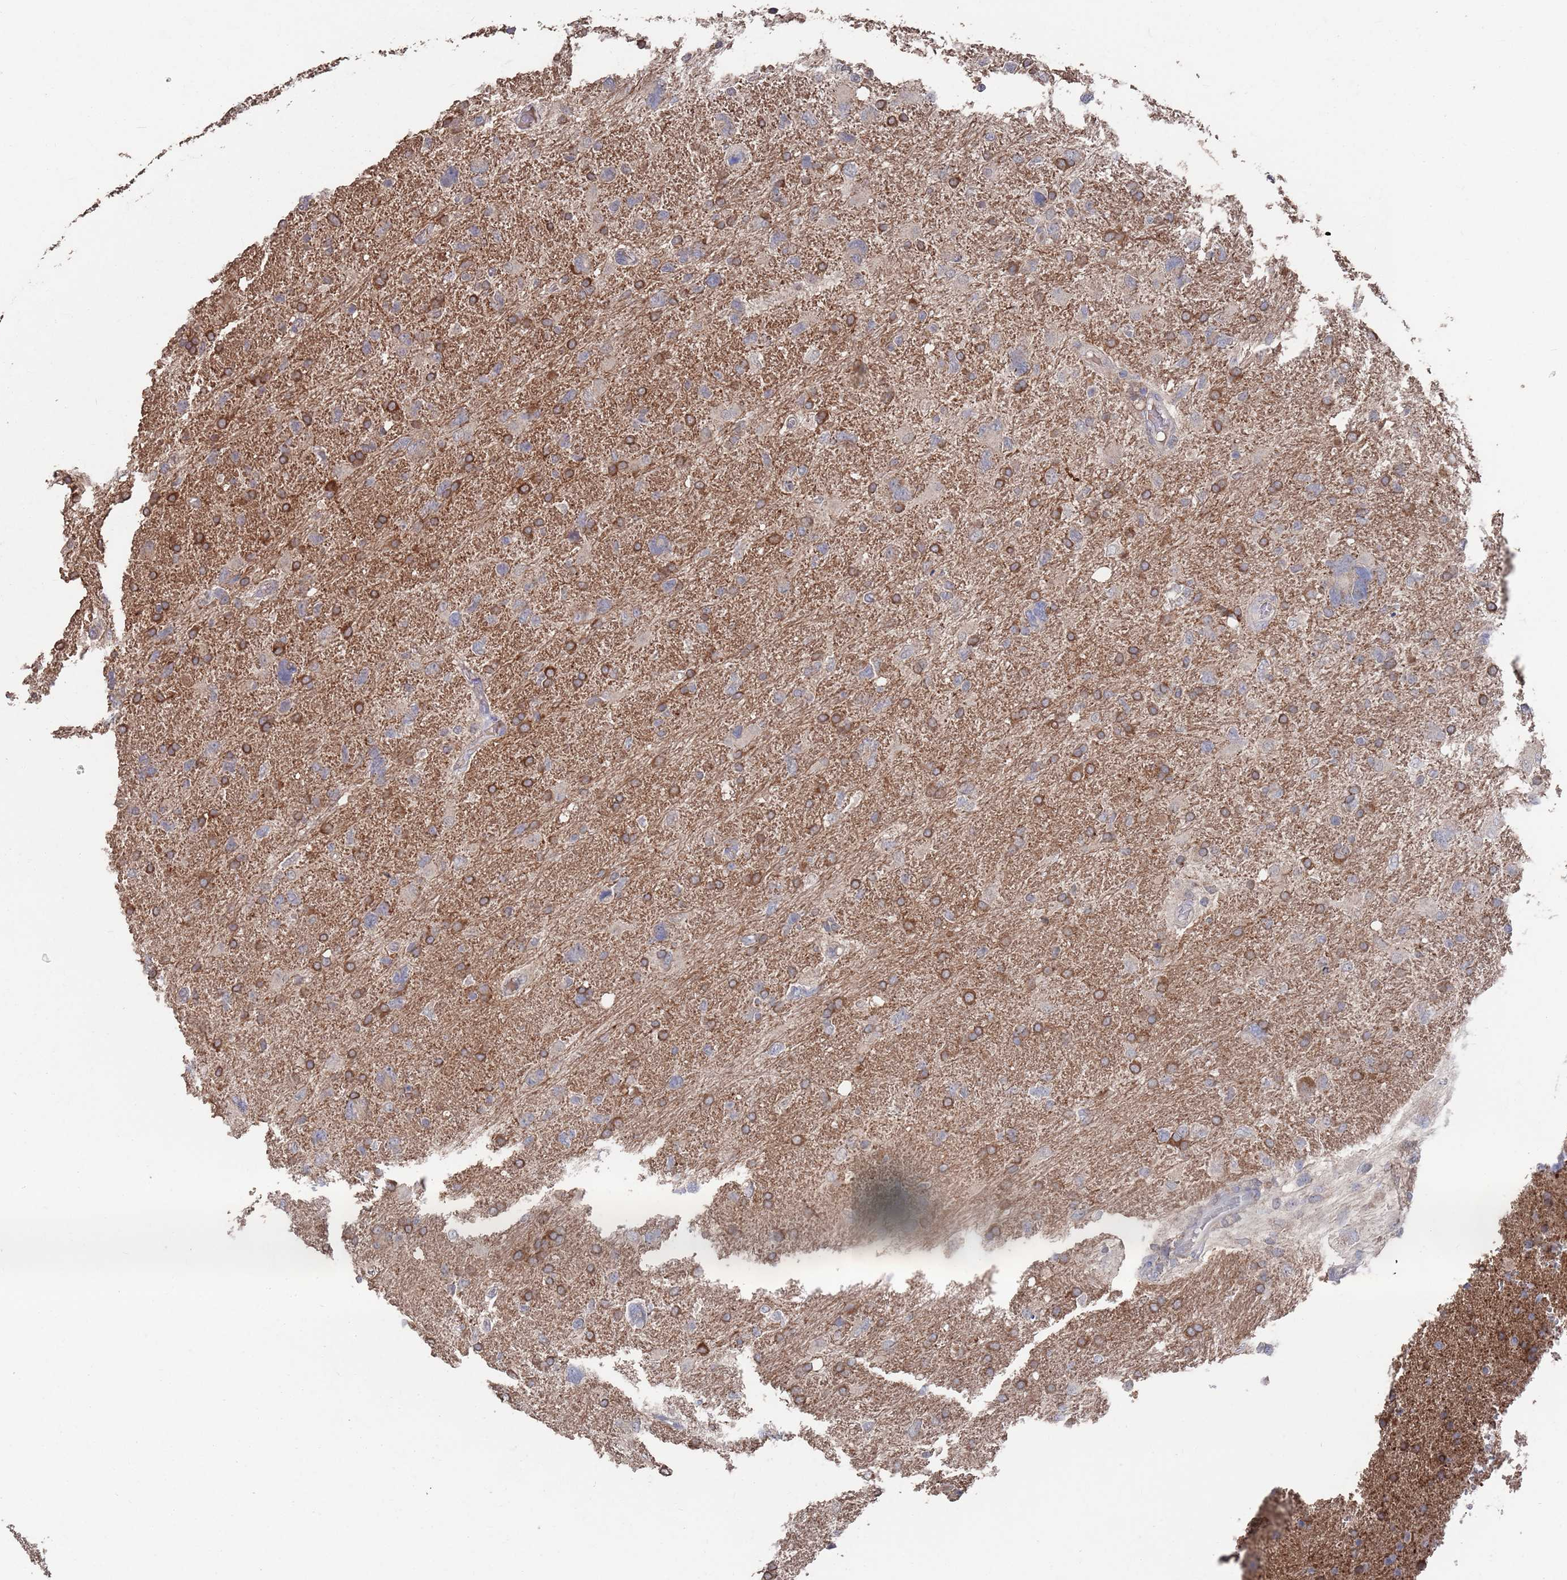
{"staining": {"intensity": "moderate", "quantity": "25%-75%", "location": "cytoplasmic/membranous"}, "tissue": "glioma", "cell_type": "Tumor cells", "image_type": "cancer", "snomed": [{"axis": "morphology", "description": "Glioma, malignant, High grade"}, {"axis": "topography", "description": "Brain"}], "caption": "This is an image of IHC staining of glioma, which shows moderate positivity in the cytoplasmic/membranous of tumor cells.", "gene": "BTBD18", "patient": {"sex": "male", "age": 61}}